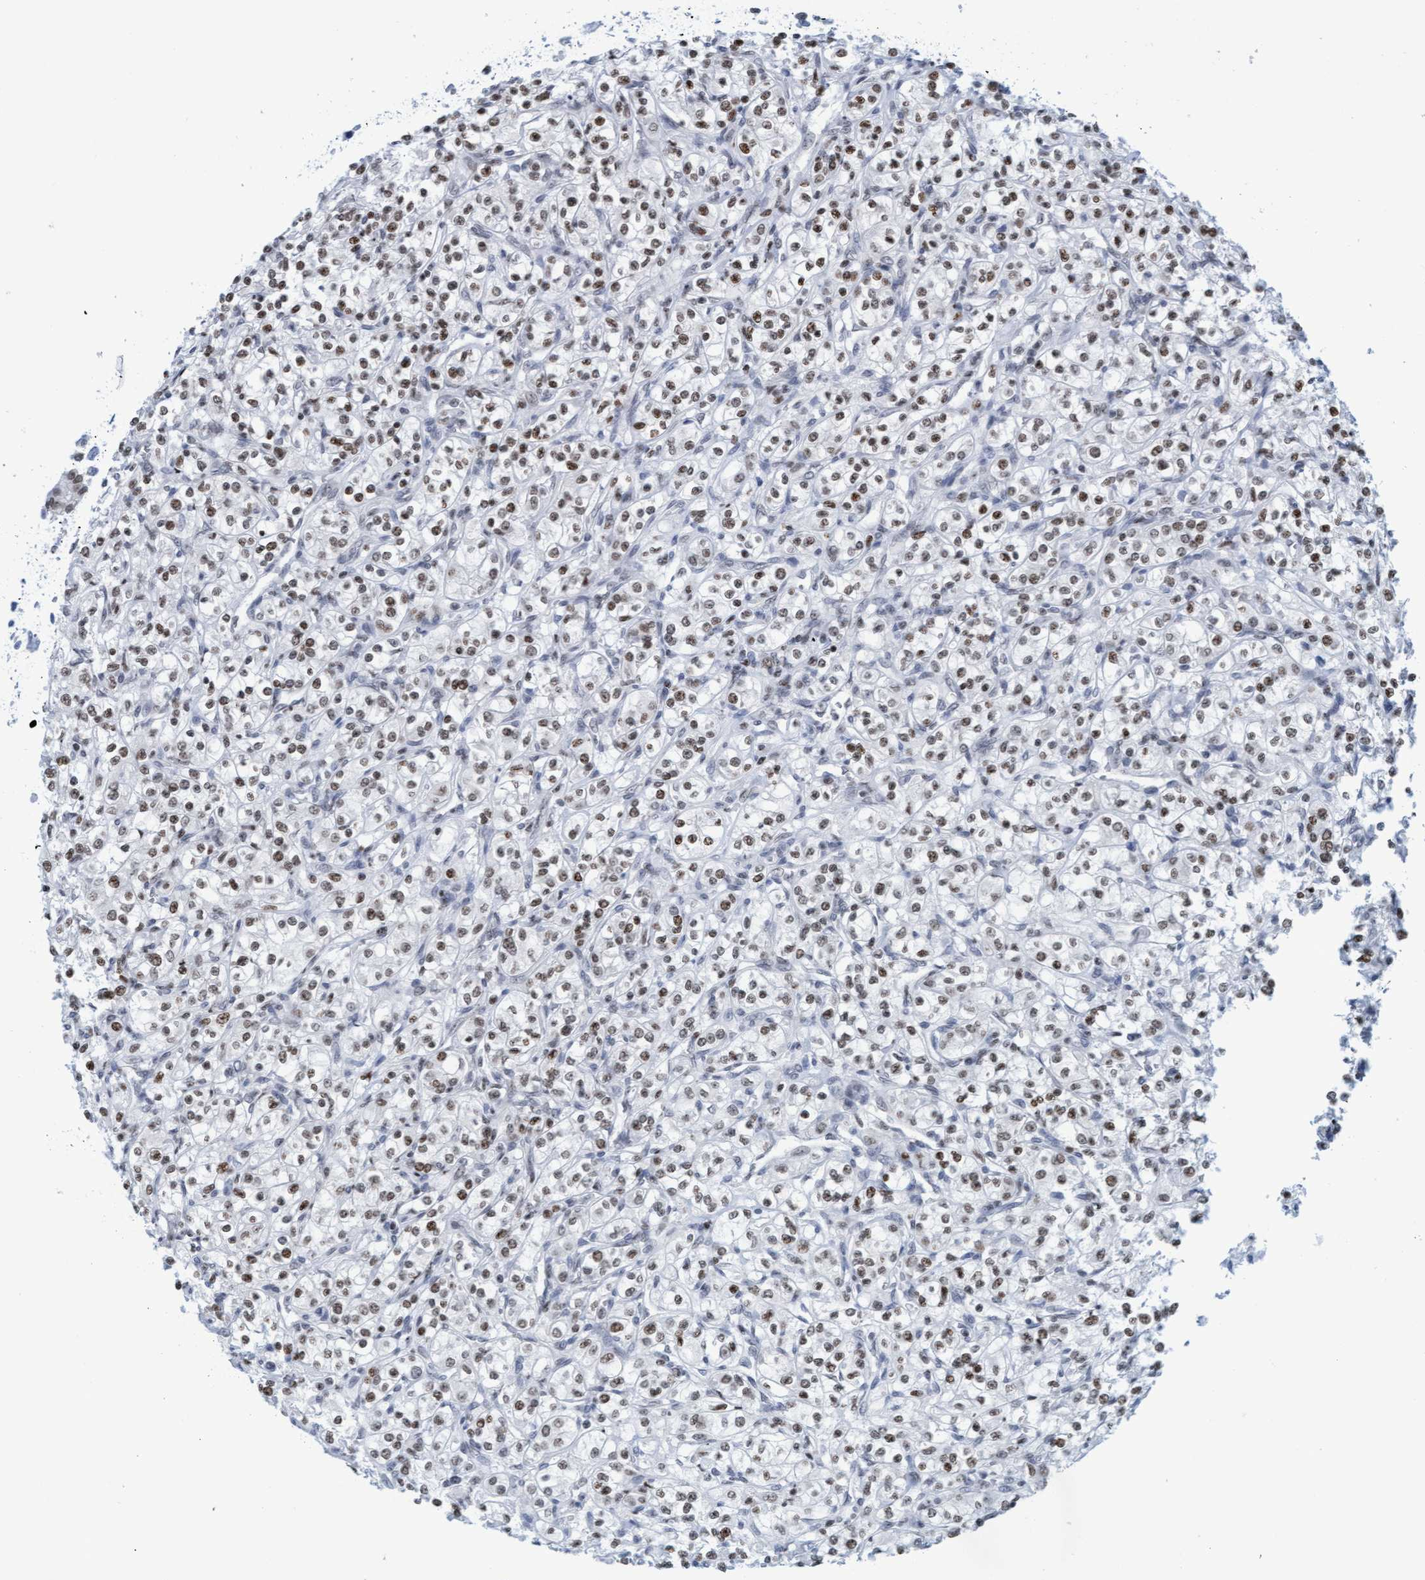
{"staining": {"intensity": "weak", "quantity": ">75%", "location": "nuclear"}, "tissue": "renal cancer", "cell_type": "Tumor cells", "image_type": "cancer", "snomed": [{"axis": "morphology", "description": "Adenocarcinoma, NOS"}, {"axis": "topography", "description": "Kidney"}], "caption": "High-magnification brightfield microscopy of renal cancer stained with DAB (3,3'-diaminobenzidine) (brown) and counterstained with hematoxylin (blue). tumor cells exhibit weak nuclear staining is appreciated in about>75% of cells. The staining is performed using DAB (3,3'-diaminobenzidine) brown chromogen to label protein expression. The nuclei are counter-stained blue using hematoxylin.", "gene": "GLRX2", "patient": {"sex": "male", "age": 77}}